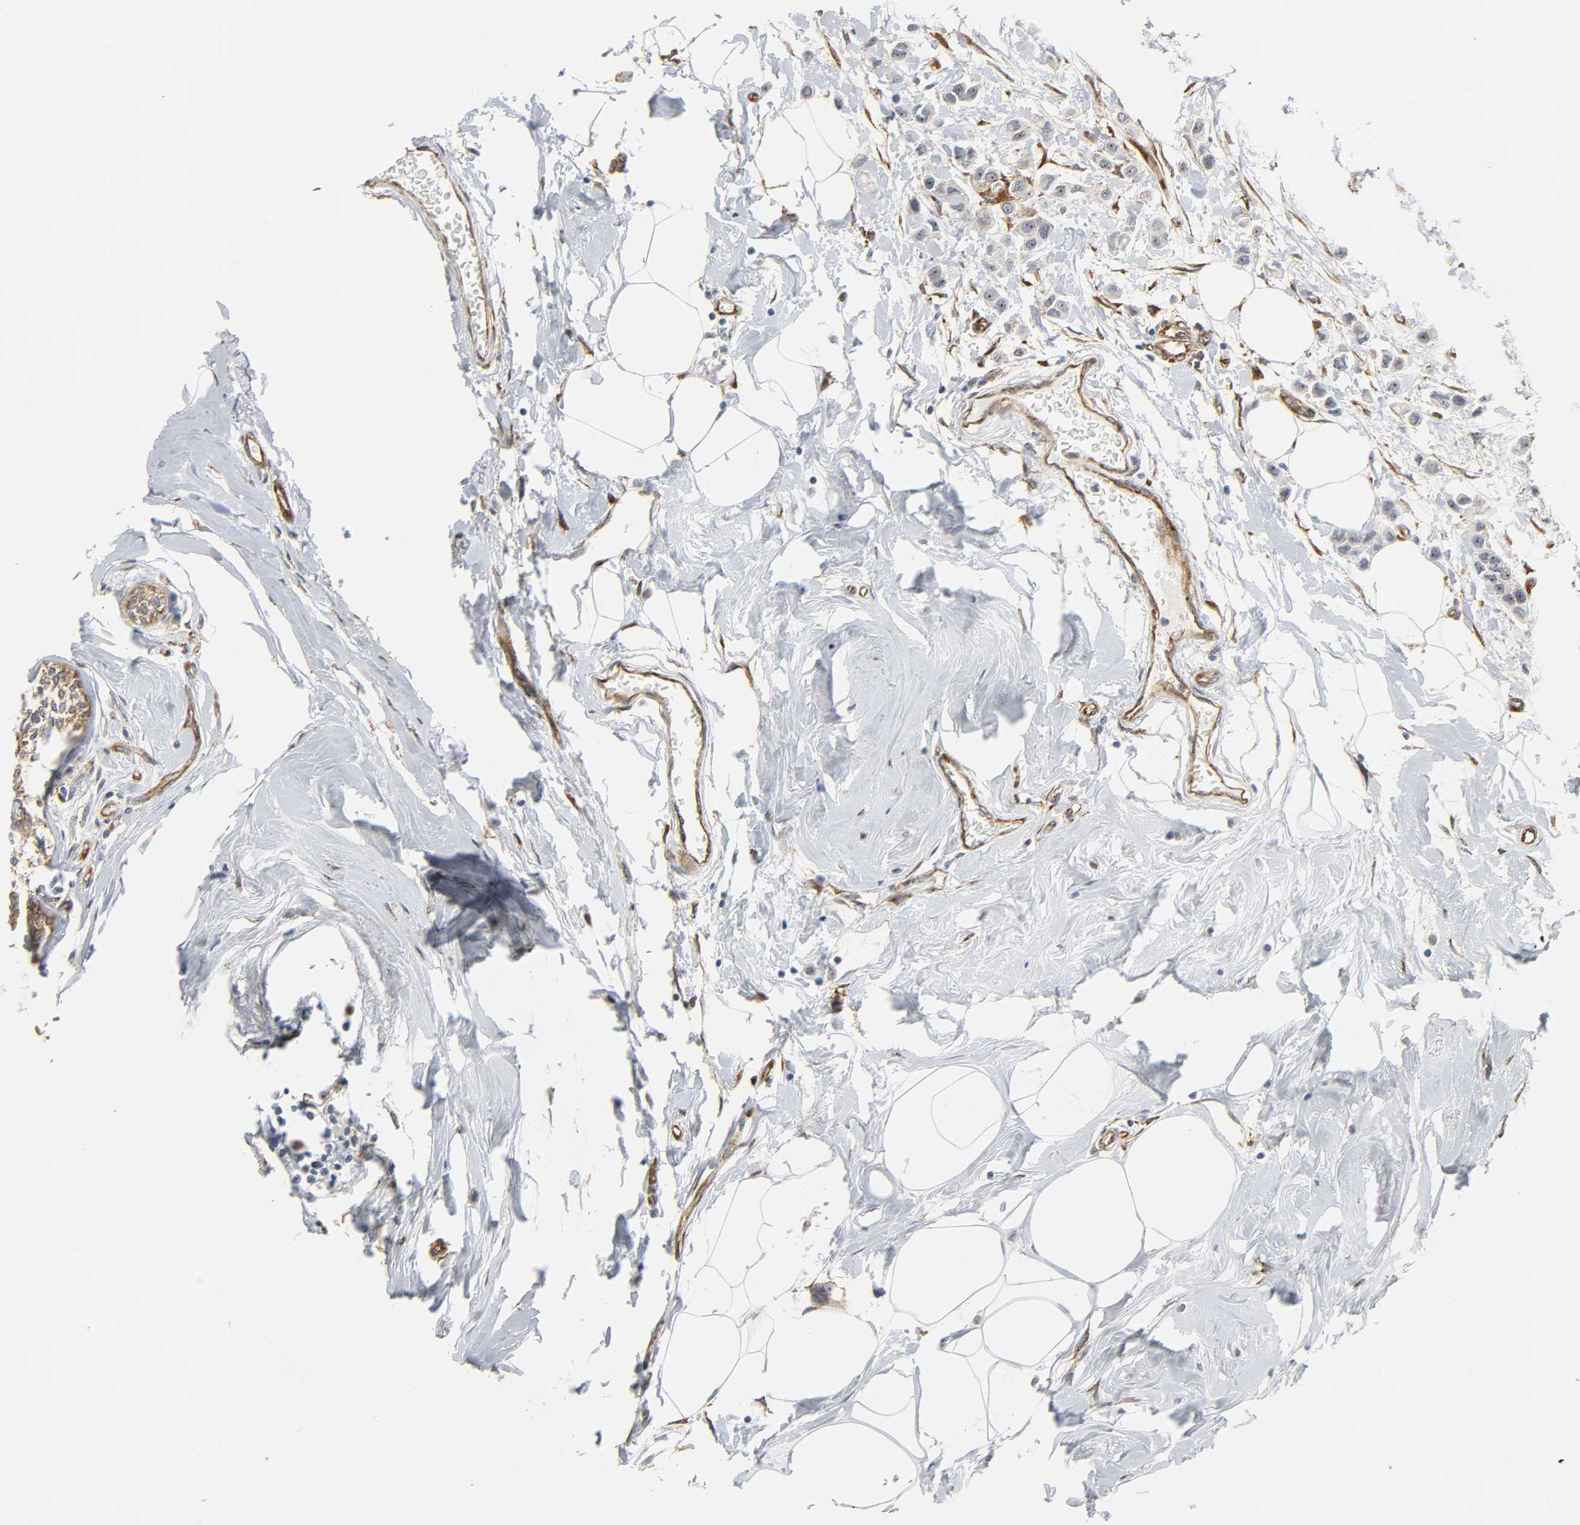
{"staining": {"intensity": "negative", "quantity": "none", "location": "none"}, "tissue": "breast cancer", "cell_type": "Tumor cells", "image_type": "cancer", "snomed": [{"axis": "morphology", "description": "Lobular carcinoma"}, {"axis": "topography", "description": "Breast"}], "caption": "The photomicrograph demonstrates no staining of tumor cells in breast cancer. (DAB immunohistochemistry, high magnification).", "gene": "DOCK1", "patient": {"sex": "female", "age": 51}}